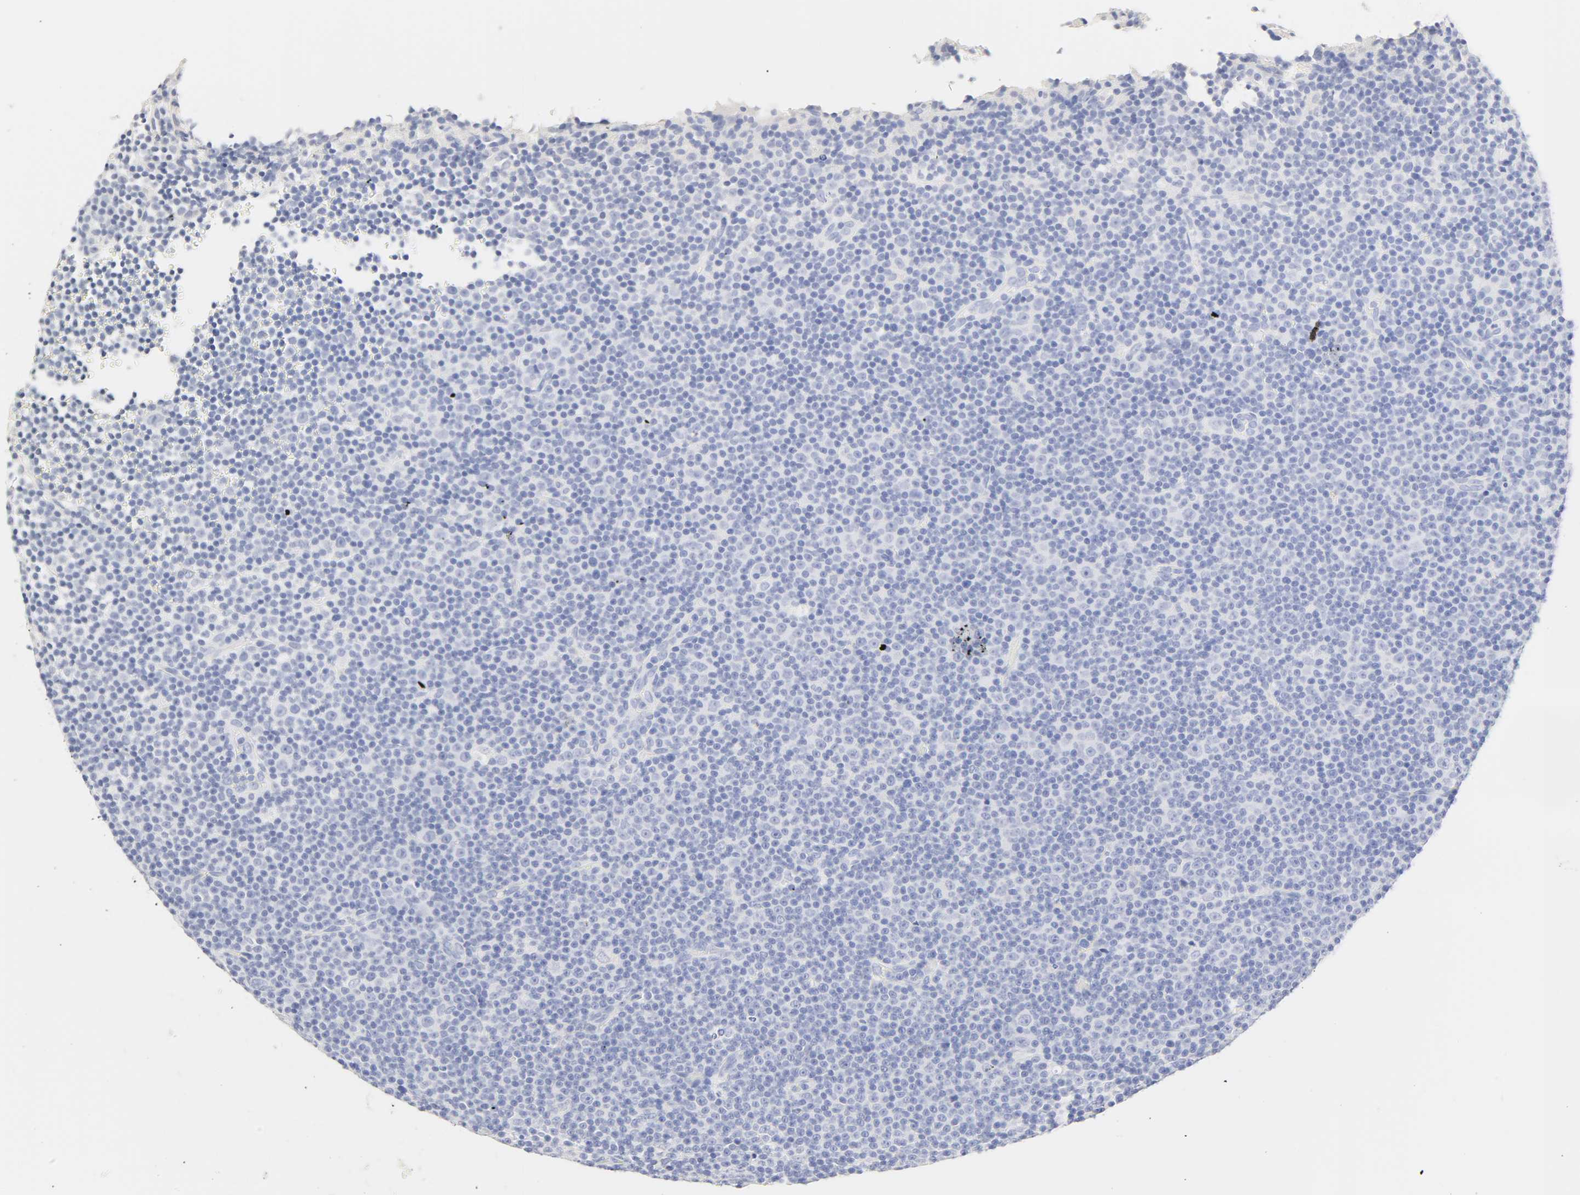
{"staining": {"intensity": "negative", "quantity": "none", "location": "none"}, "tissue": "lymphoma", "cell_type": "Tumor cells", "image_type": "cancer", "snomed": [{"axis": "morphology", "description": "Malignant lymphoma, non-Hodgkin's type, Low grade"}, {"axis": "topography", "description": "Lymph node"}], "caption": "This is an immunohistochemistry (IHC) image of malignant lymphoma, non-Hodgkin's type (low-grade). There is no staining in tumor cells.", "gene": "SLCO1B3", "patient": {"sex": "female", "age": 67}}